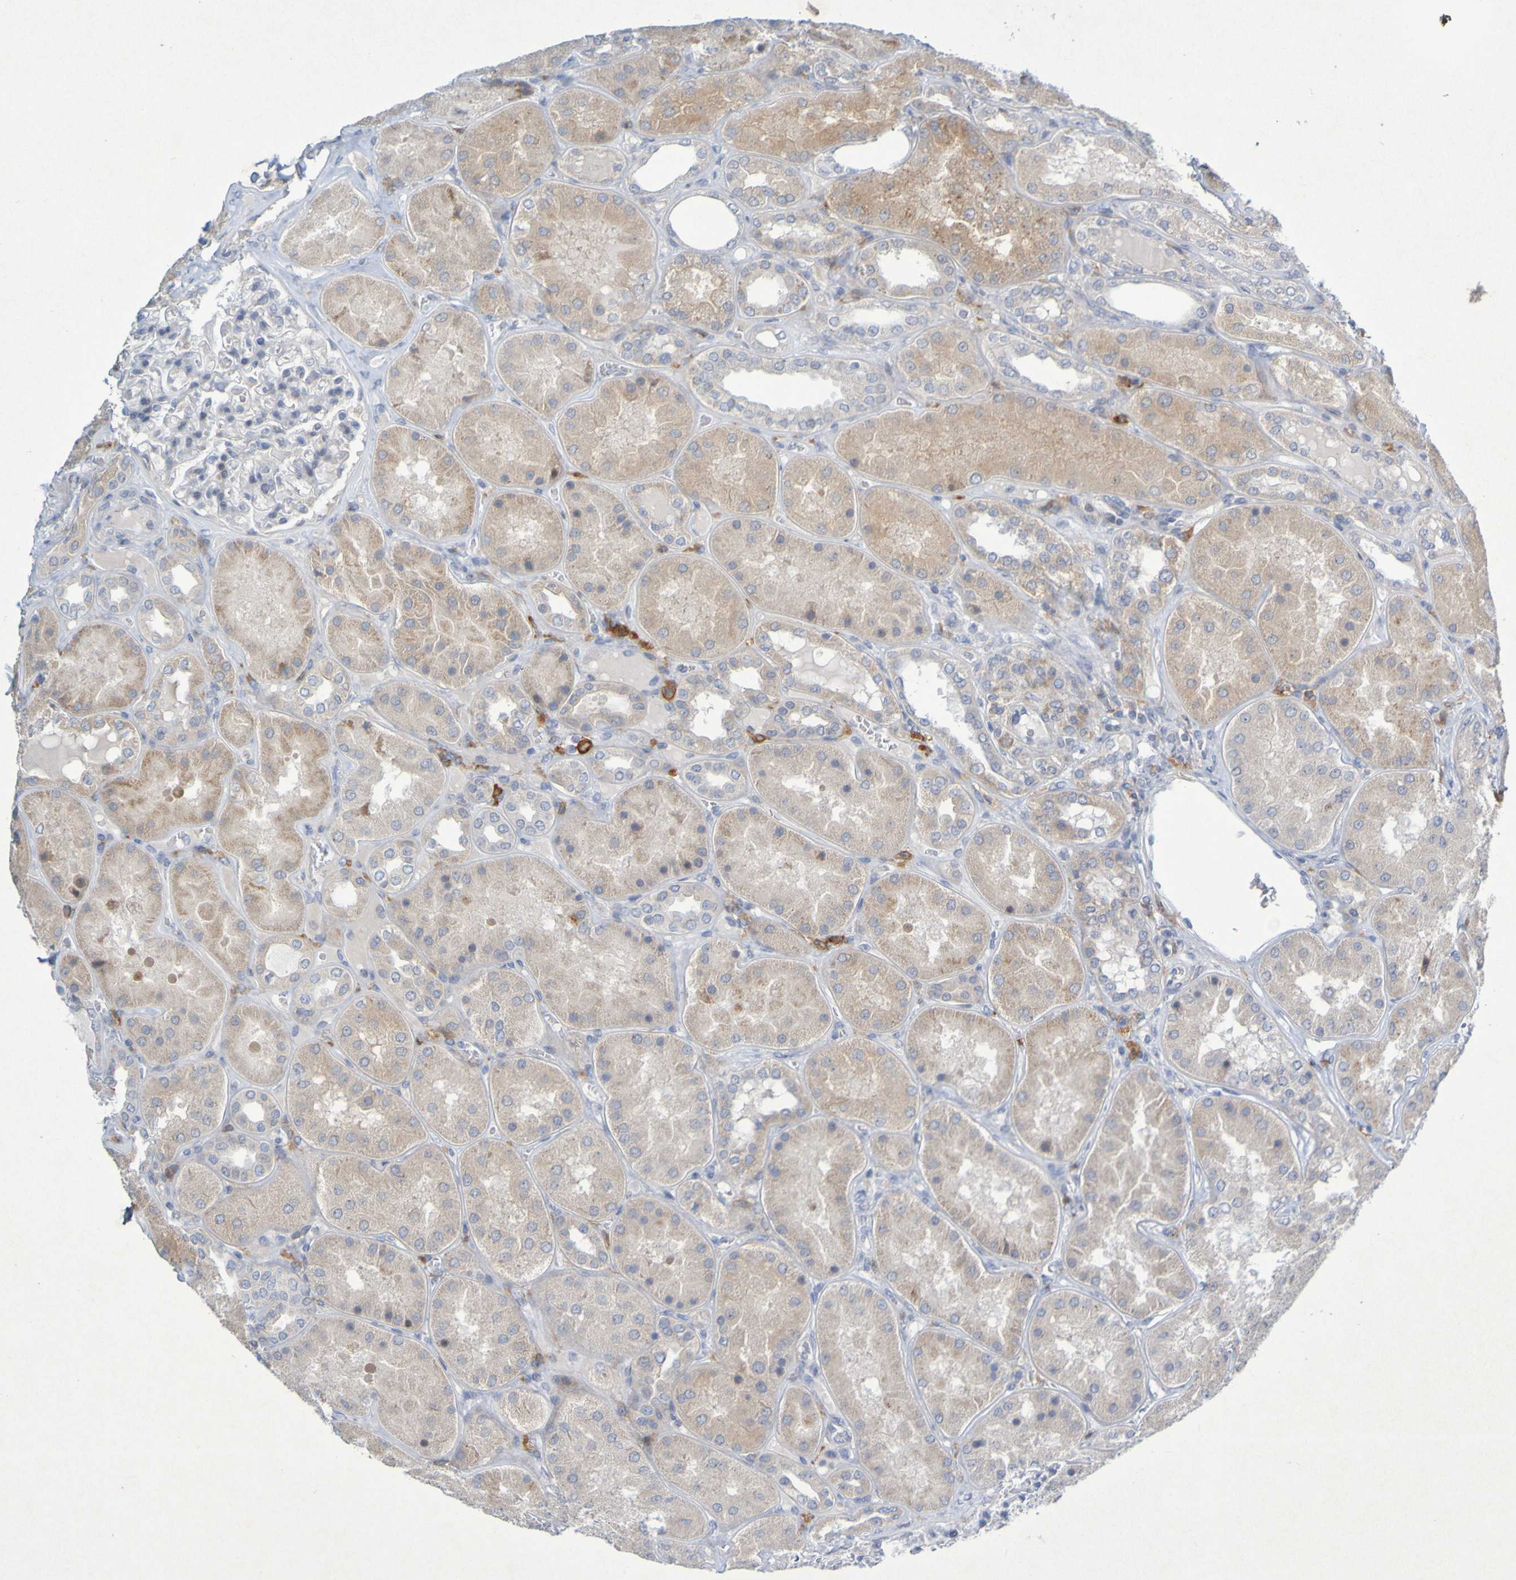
{"staining": {"intensity": "negative", "quantity": "none", "location": "none"}, "tissue": "kidney", "cell_type": "Cells in glomeruli", "image_type": "normal", "snomed": [{"axis": "morphology", "description": "Normal tissue, NOS"}, {"axis": "topography", "description": "Kidney"}], "caption": "Image shows no significant protein staining in cells in glomeruli of normal kidney.", "gene": "LILRB5", "patient": {"sex": "female", "age": 56}}